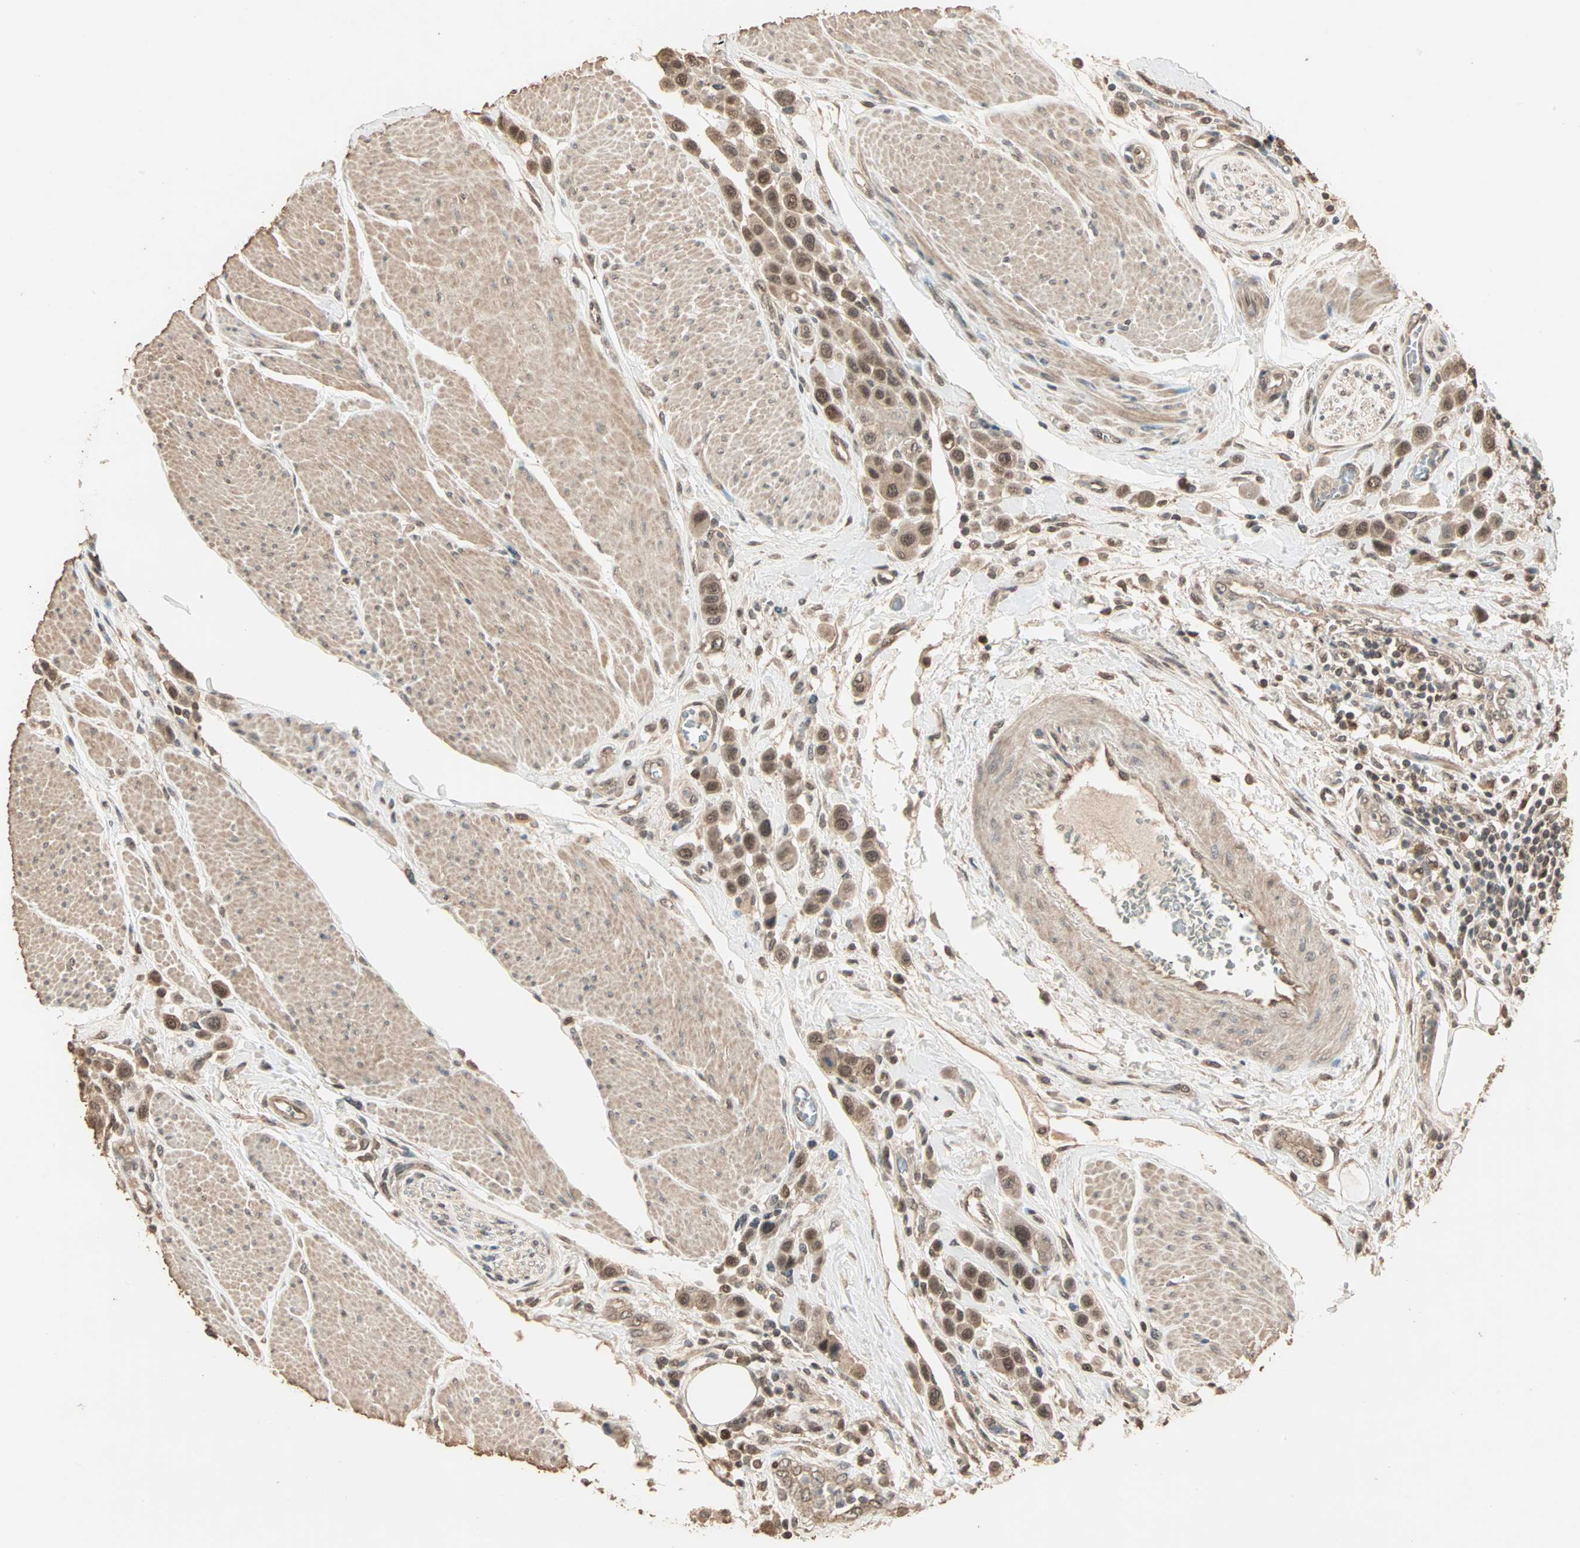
{"staining": {"intensity": "moderate", "quantity": ">75%", "location": "cytoplasmic/membranous,nuclear"}, "tissue": "urothelial cancer", "cell_type": "Tumor cells", "image_type": "cancer", "snomed": [{"axis": "morphology", "description": "Urothelial carcinoma, High grade"}, {"axis": "topography", "description": "Urinary bladder"}], "caption": "Brown immunohistochemical staining in urothelial cancer demonstrates moderate cytoplasmic/membranous and nuclear staining in about >75% of tumor cells. (Stains: DAB (3,3'-diaminobenzidine) in brown, nuclei in blue, Microscopy: brightfield microscopy at high magnification).", "gene": "ZBTB33", "patient": {"sex": "male", "age": 50}}